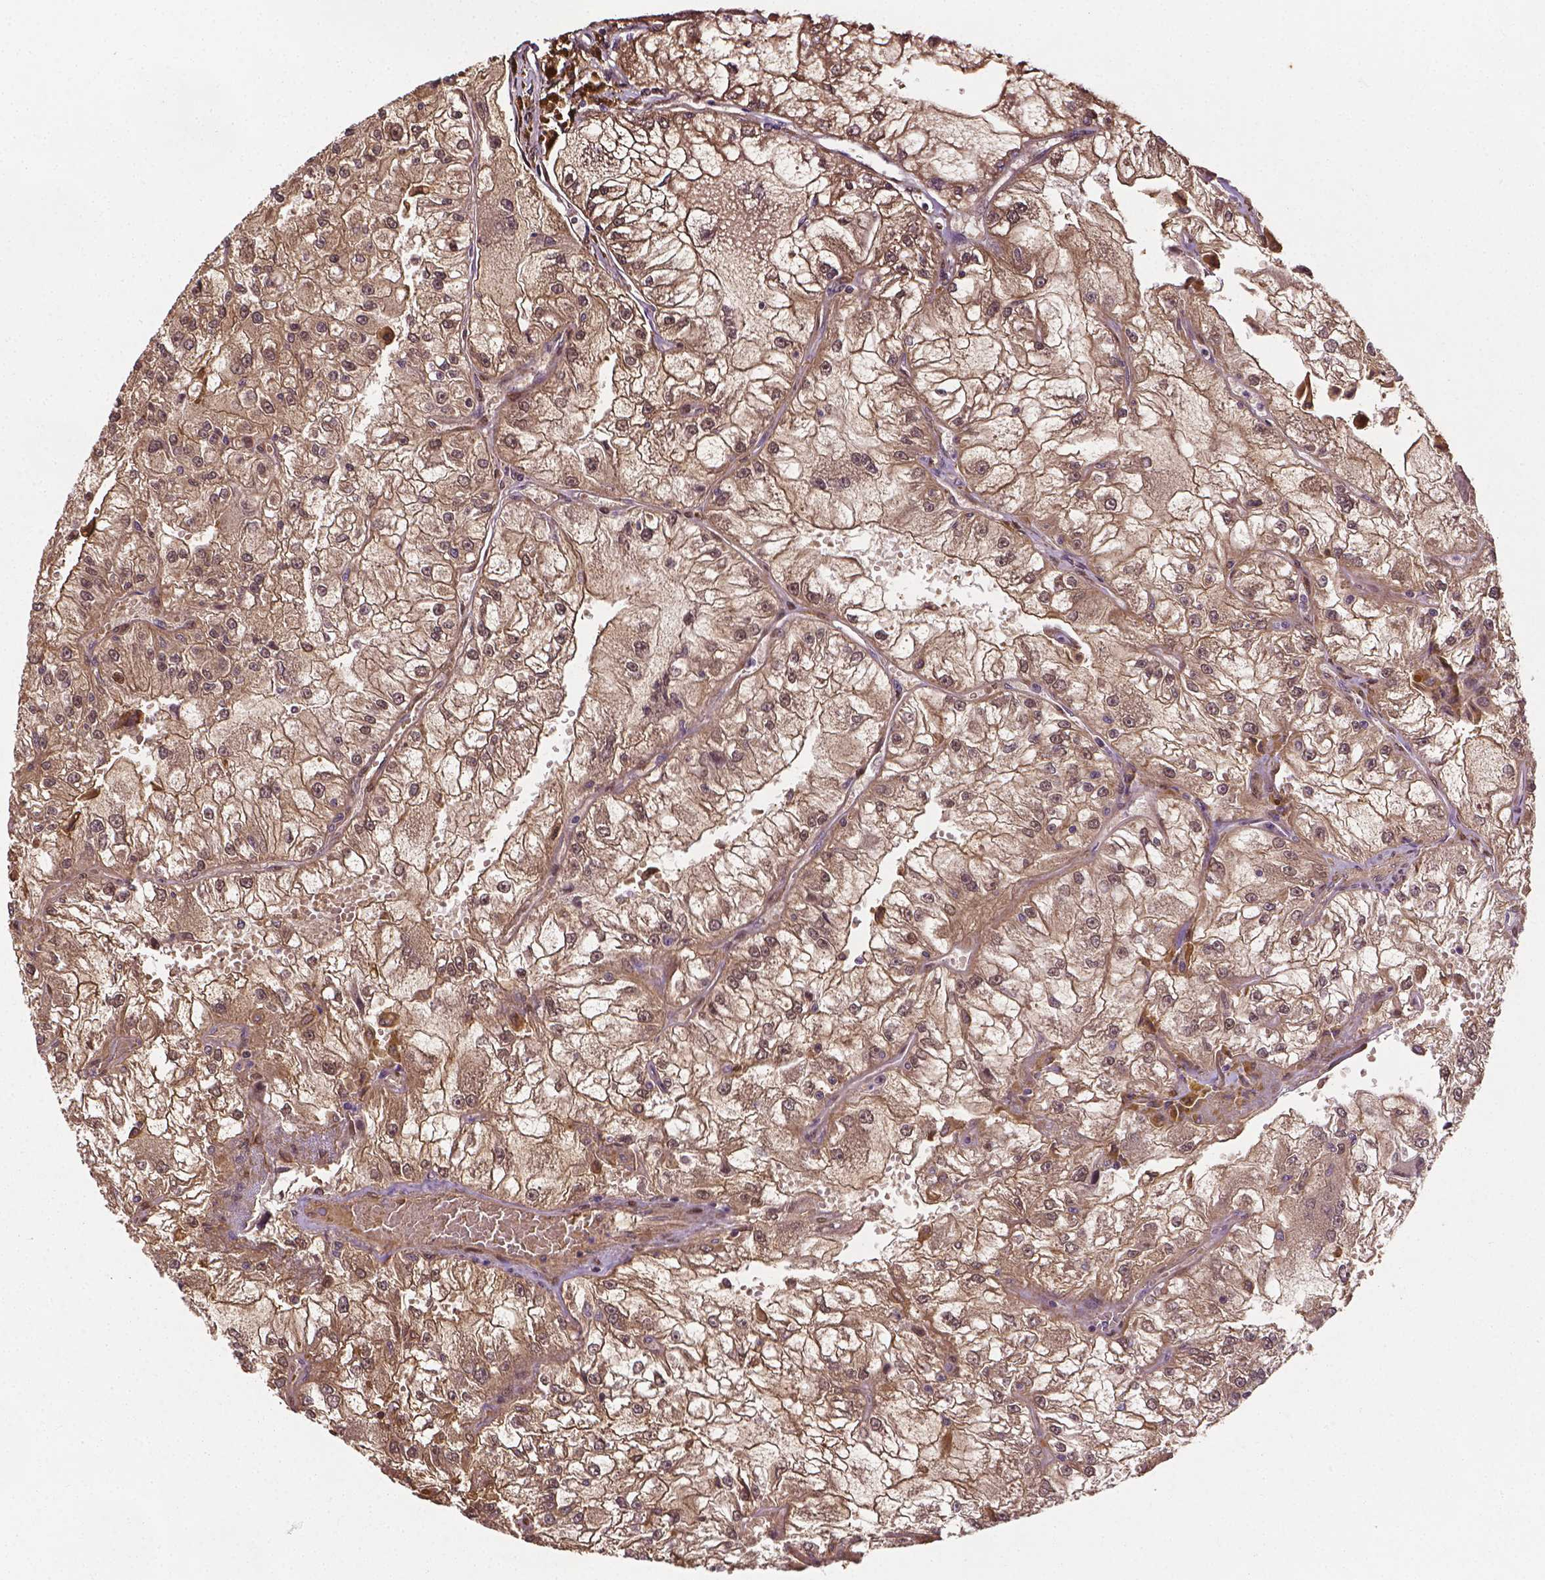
{"staining": {"intensity": "weak", "quantity": "25%-75%", "location": "cytoplasmic/membranous,nuclear"}, "tissue": "renal cancer", "cell_type": "Tumor cells", "image_type": "cancer", "snomed": [{"axis": "morphology", "description": "Adenocarcinoma, NOS"}, {"axis": "topography", "description": "Kidney"}], "caption": "Adenocarcinoma (renal) was stained to show a protein in brown. There is low levels of weak cytoplasmic/membranous and nuclear staining in about 25%-75% of tumor cells.", "gene": "YAP1", "patient": {"sex": "female", "age": 72}}